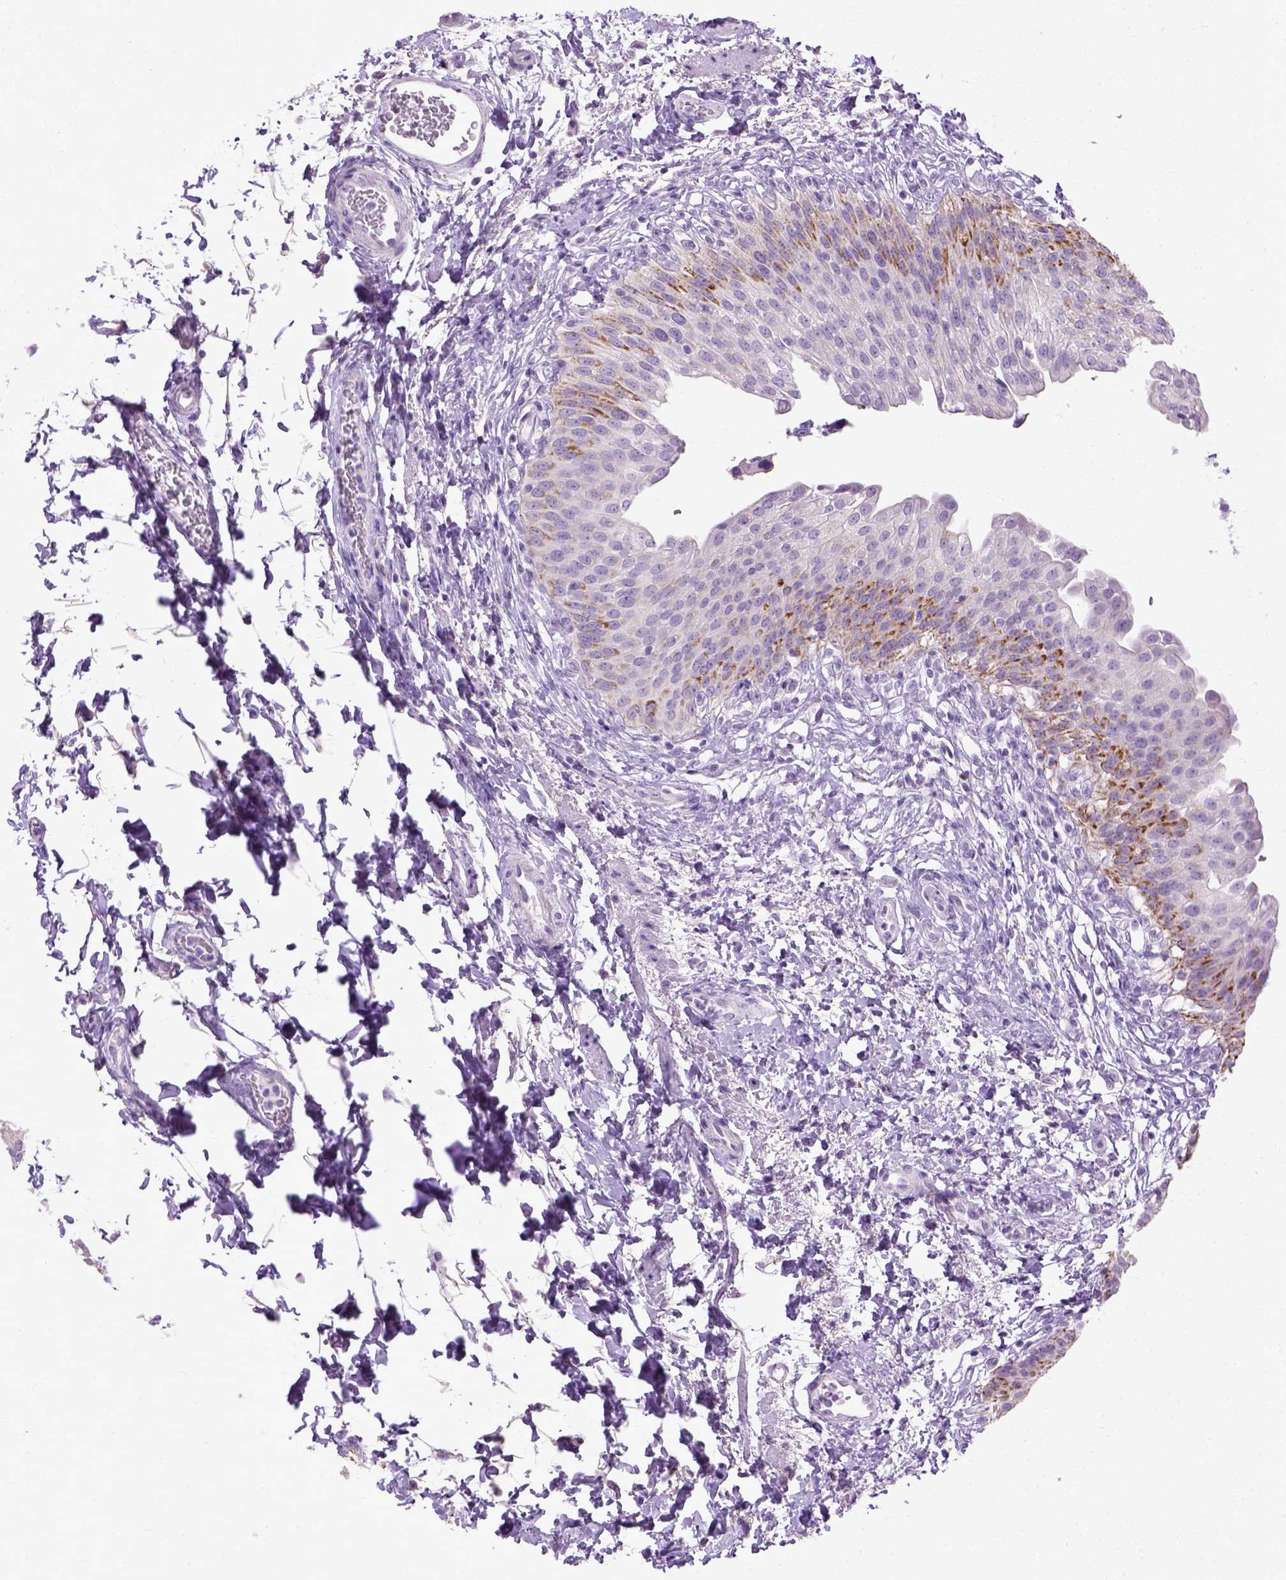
{"staining": {"intensity": "strong", "quantity": "25%-75%", "location": "cytoplasmic/membranous"}, "tissue": "urinary bladder", "cell_type": "Urothelial cells", "image_type": "normal", "snomed": [{"axis": "morphology", "description": "Normal tissue, NOS"}, {"axis": "topography", "description": "Urinary bladder"}, {"axis": "topography", "description": "Peripheral nerve tissue"}], "caption": "Immunohistochemistry (IHC) staining of normal urinary bladder, which reveals high levels of strong cytoplasmic/membranous positivity in about 25%-75% of urothelial cells indicating strong cytoplasmic/membranous protein positivity. The staining was performed using DAB (brown) for protein detection and nuclei were counterstained in hematoxylin (blue).", "gene": "CYP24A1", "patient": {"sex": "female", "age": 60}}